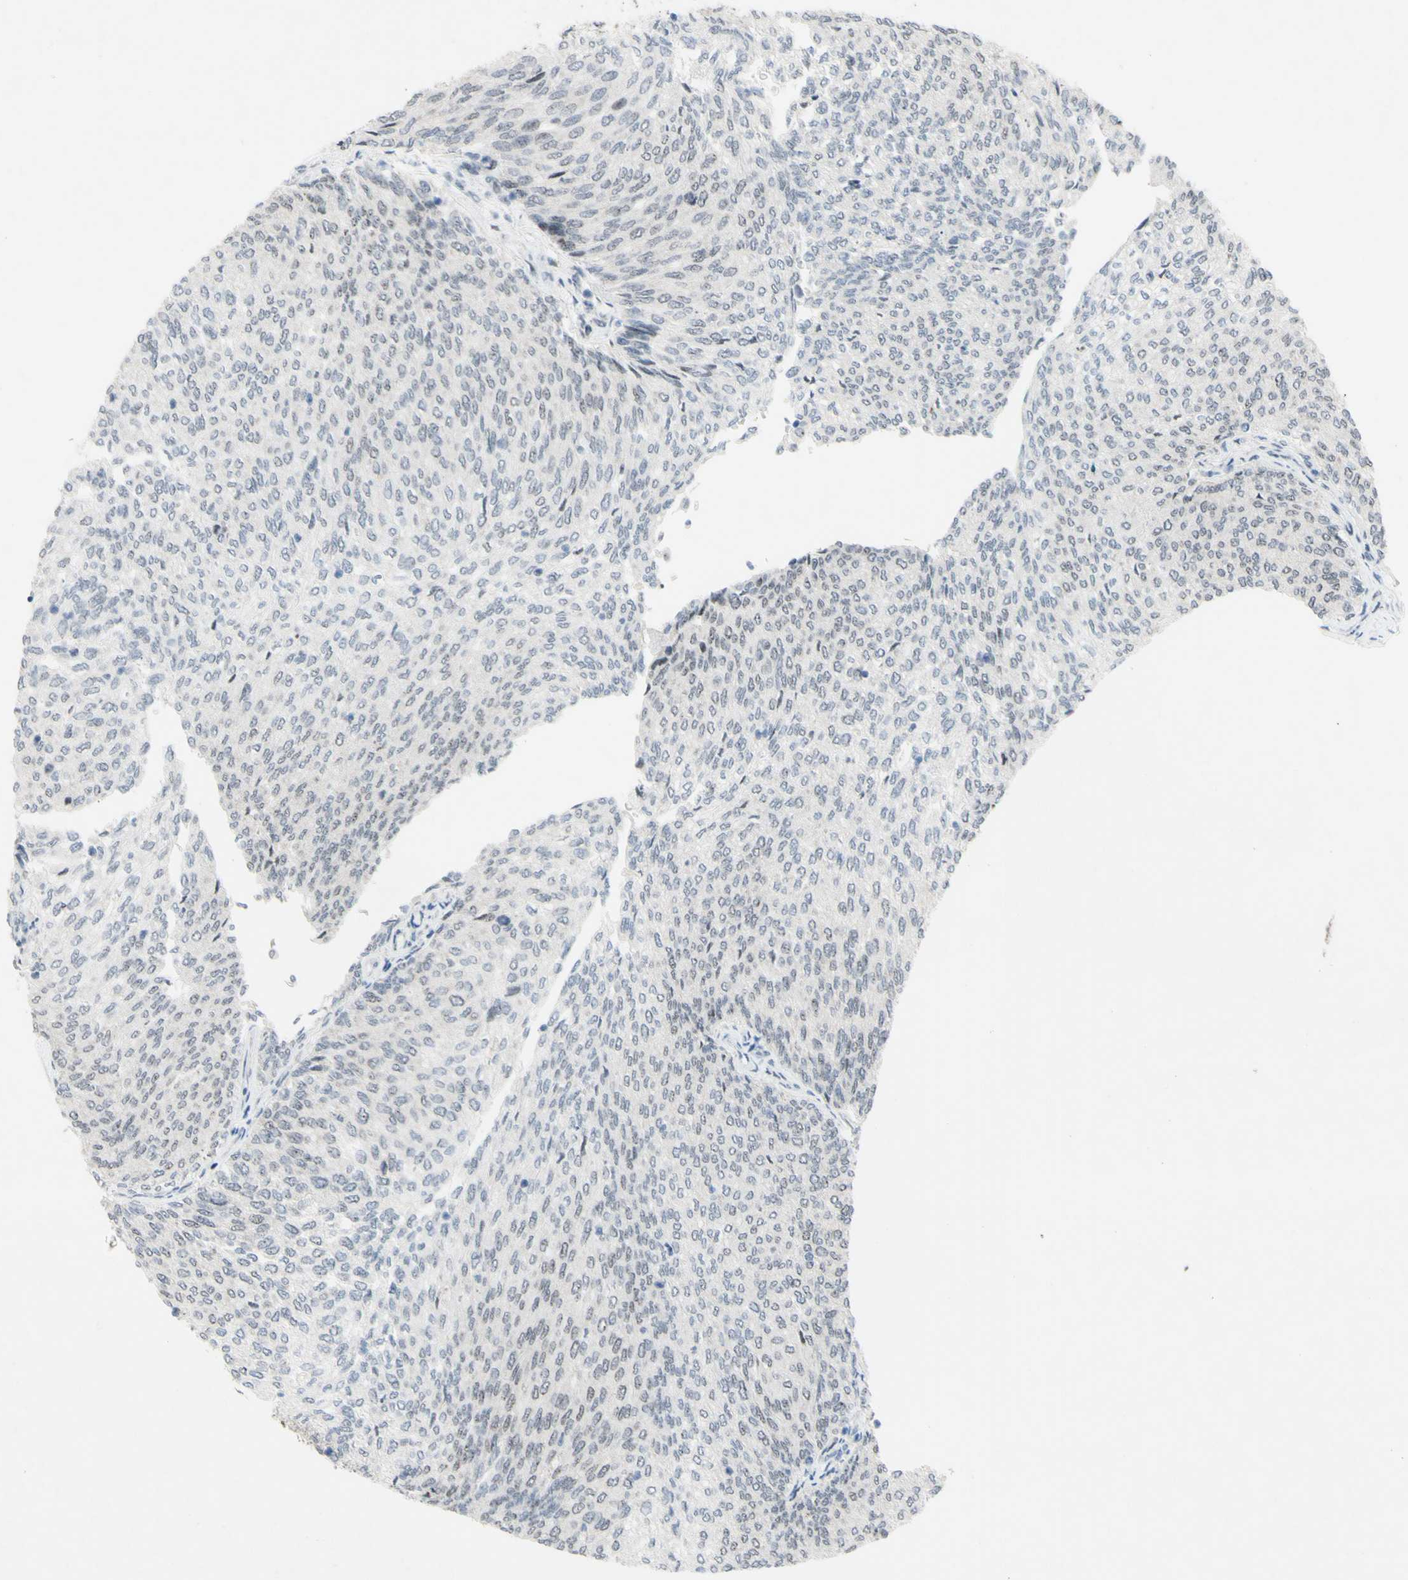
{"staining": {"intensity": "negative", "quantity": "none", "location": "none"}, "tissue": "urothelial cancer", "cell_type": "Tumor cells", "image_type": "cancer", "snomed": [{"axis": "morphology", "description": "Urothelial carcinoma, Low grade"}, {"axis": "topography", "description": "Urinary bladder"}], "caption": "The photomicrograph exhibits no staining of tumor cells in urothelial carcinoma (low-grade).", "gene": "POLR1A", "patient": {"sex": "female", "age": 79}}